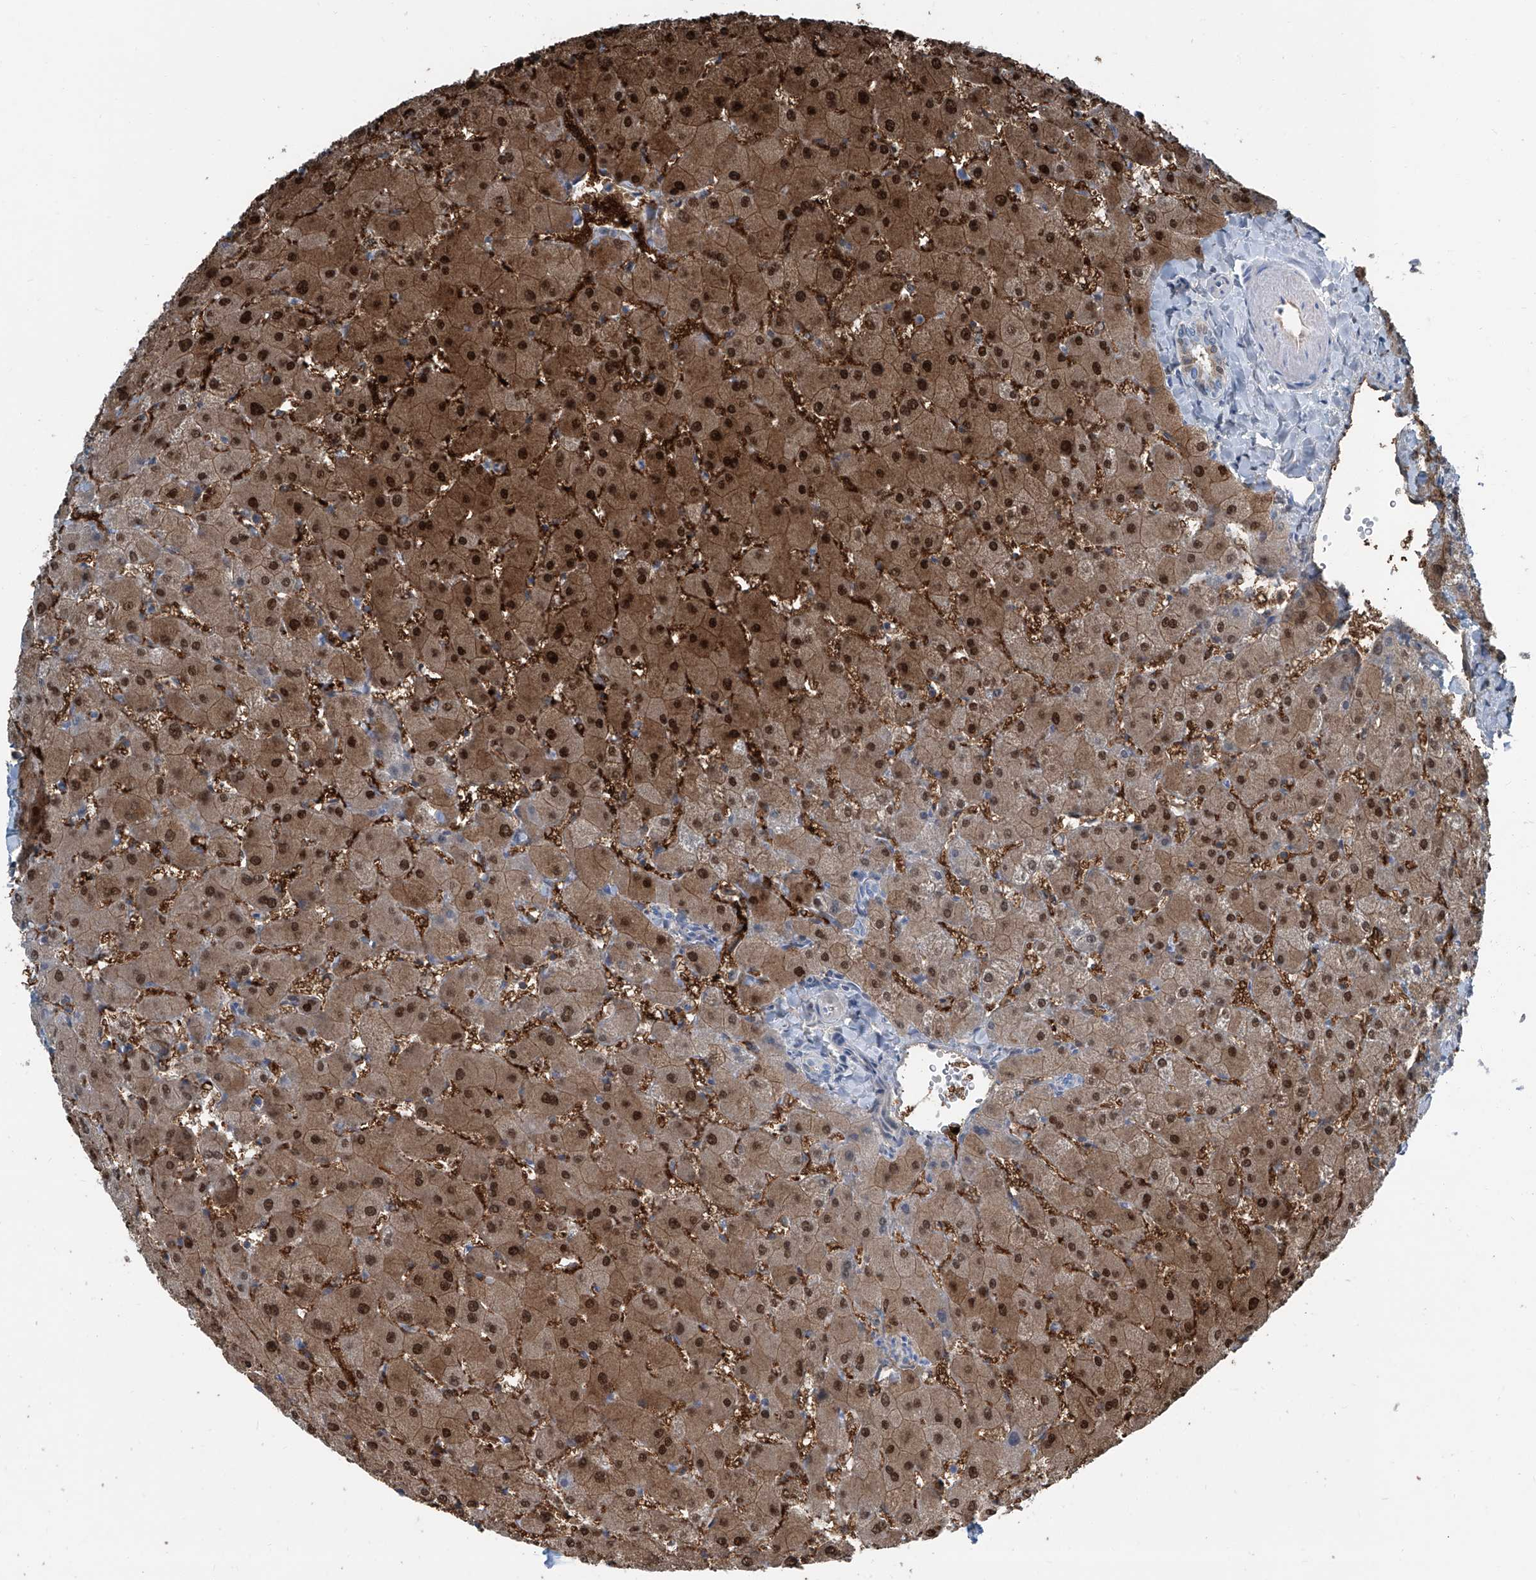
{"staining": {"intensity": "weak", "quantity": "<25%", "location": "cytoplasmic/membranous"}, "tissue": "liver", "cell_type": "Cholangiocytes", "image_type": "normal", "snomed": [{"axis": "morphology", "description": "Normal tissue, NOS"}, {"axis": "topography", "description": "Liver"}], "caption": "This image is of benign liver stained with immunohistochemistry to label a protein in brown with the nuclei are counter-stained blue. There is no expression in cholangiocytes.", "gene": "RGN", "patient": {"sex": "female", "age": 63}}